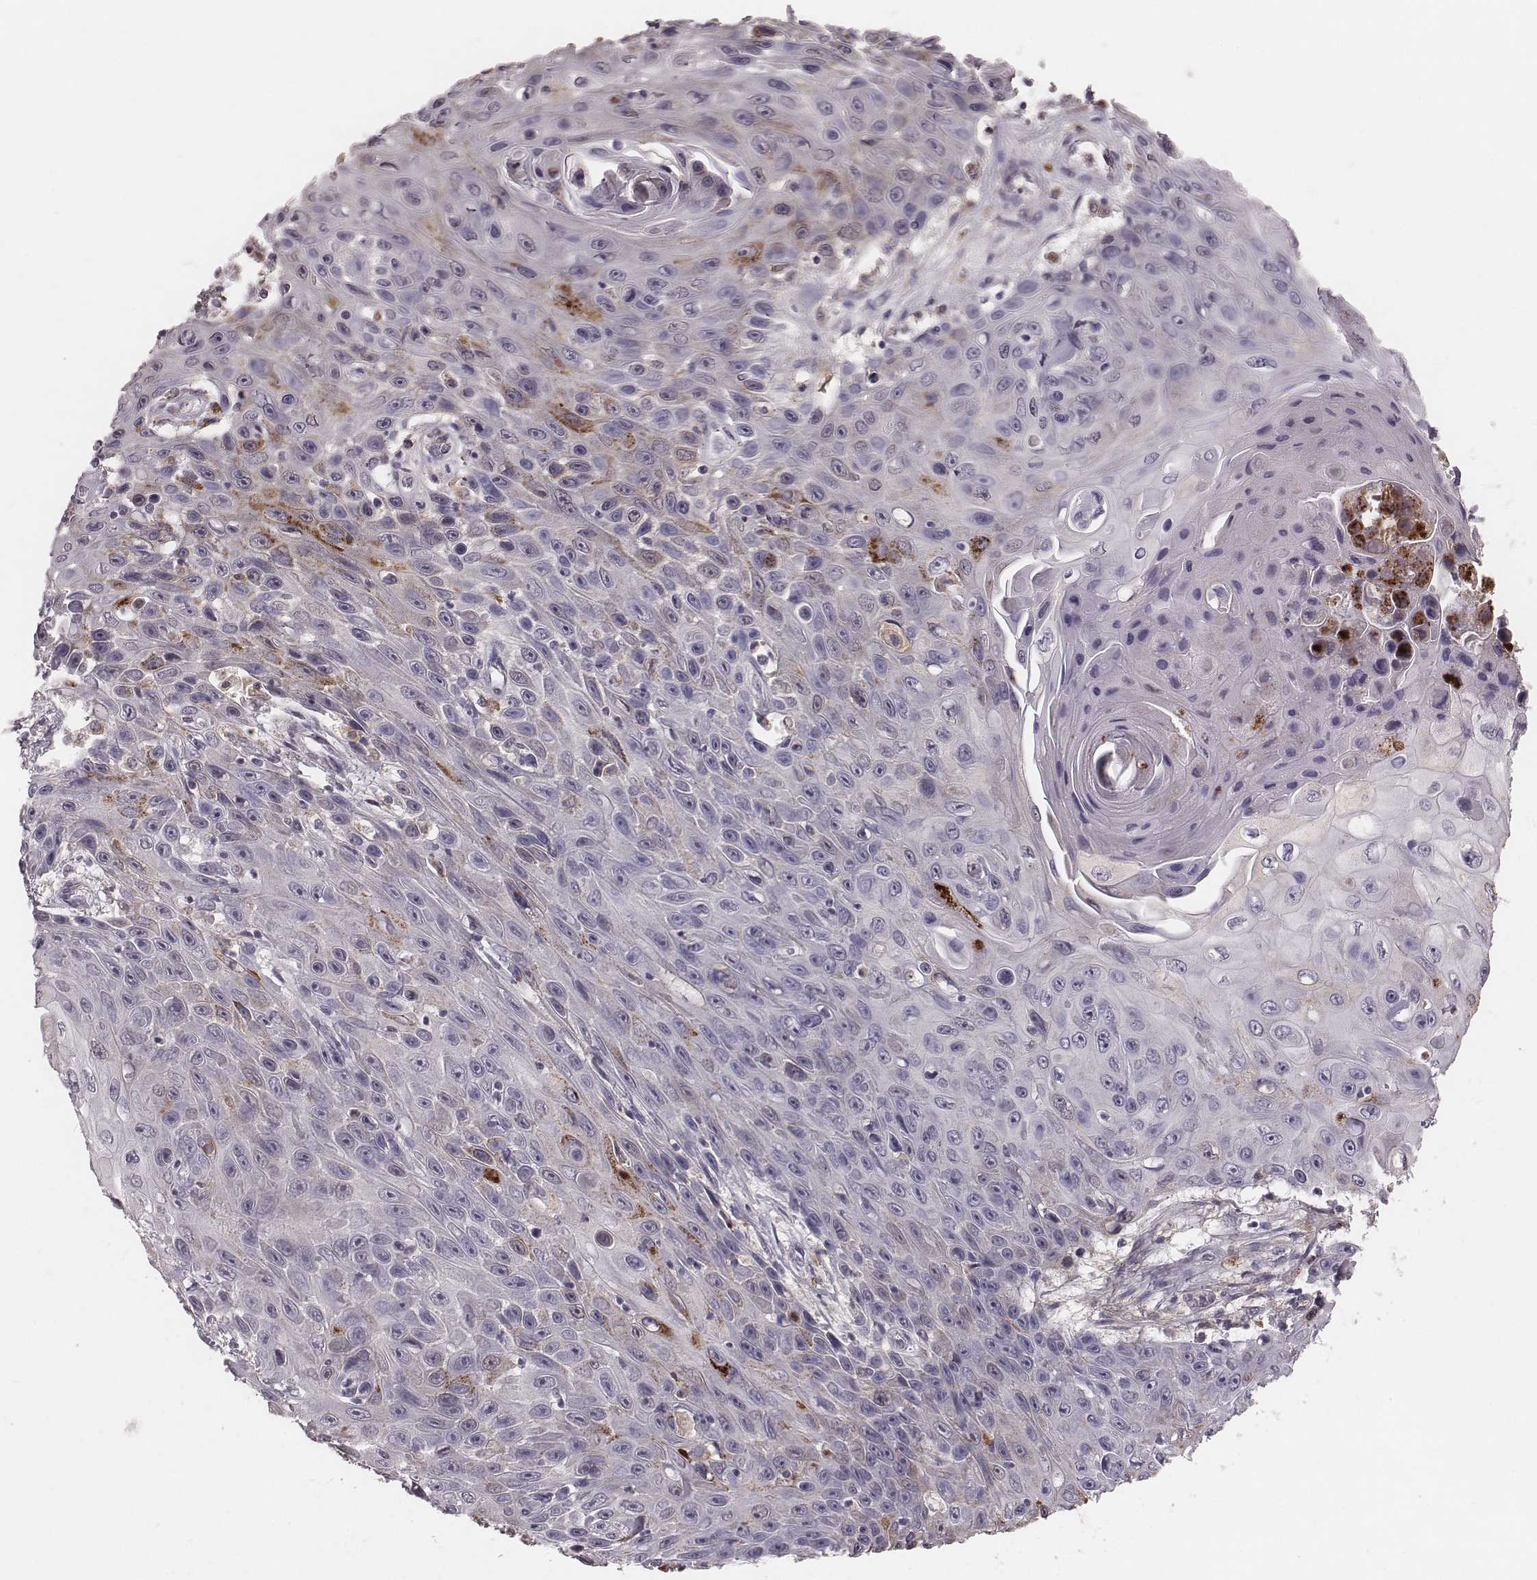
{"staining": {"intensity": "moderate", "quantity": "<25%", "location": "cytoplasmic/membranous"}, "tissue": "skin cancer", "cell_type": "Tumor cells", "image_type": "cancer", "snomed": [{"axis": "morphology", "description": "Squamous cell carcinoma, NOS"}, {"axis": "topography", "description": "Skin"}], "caption": "Protein expression analysis of skin cancer exhibits moderate cytoplasmic/membranous staining in approximately <25% of tumor cells. (Stains: DAB (3,3'-diaminobenzidine) in brown, nuclei in blue, Microscopy: brightfield microscopy at high magnification).", "gene": "CFTR", "patient": {"sex": "male", "age": 82}}